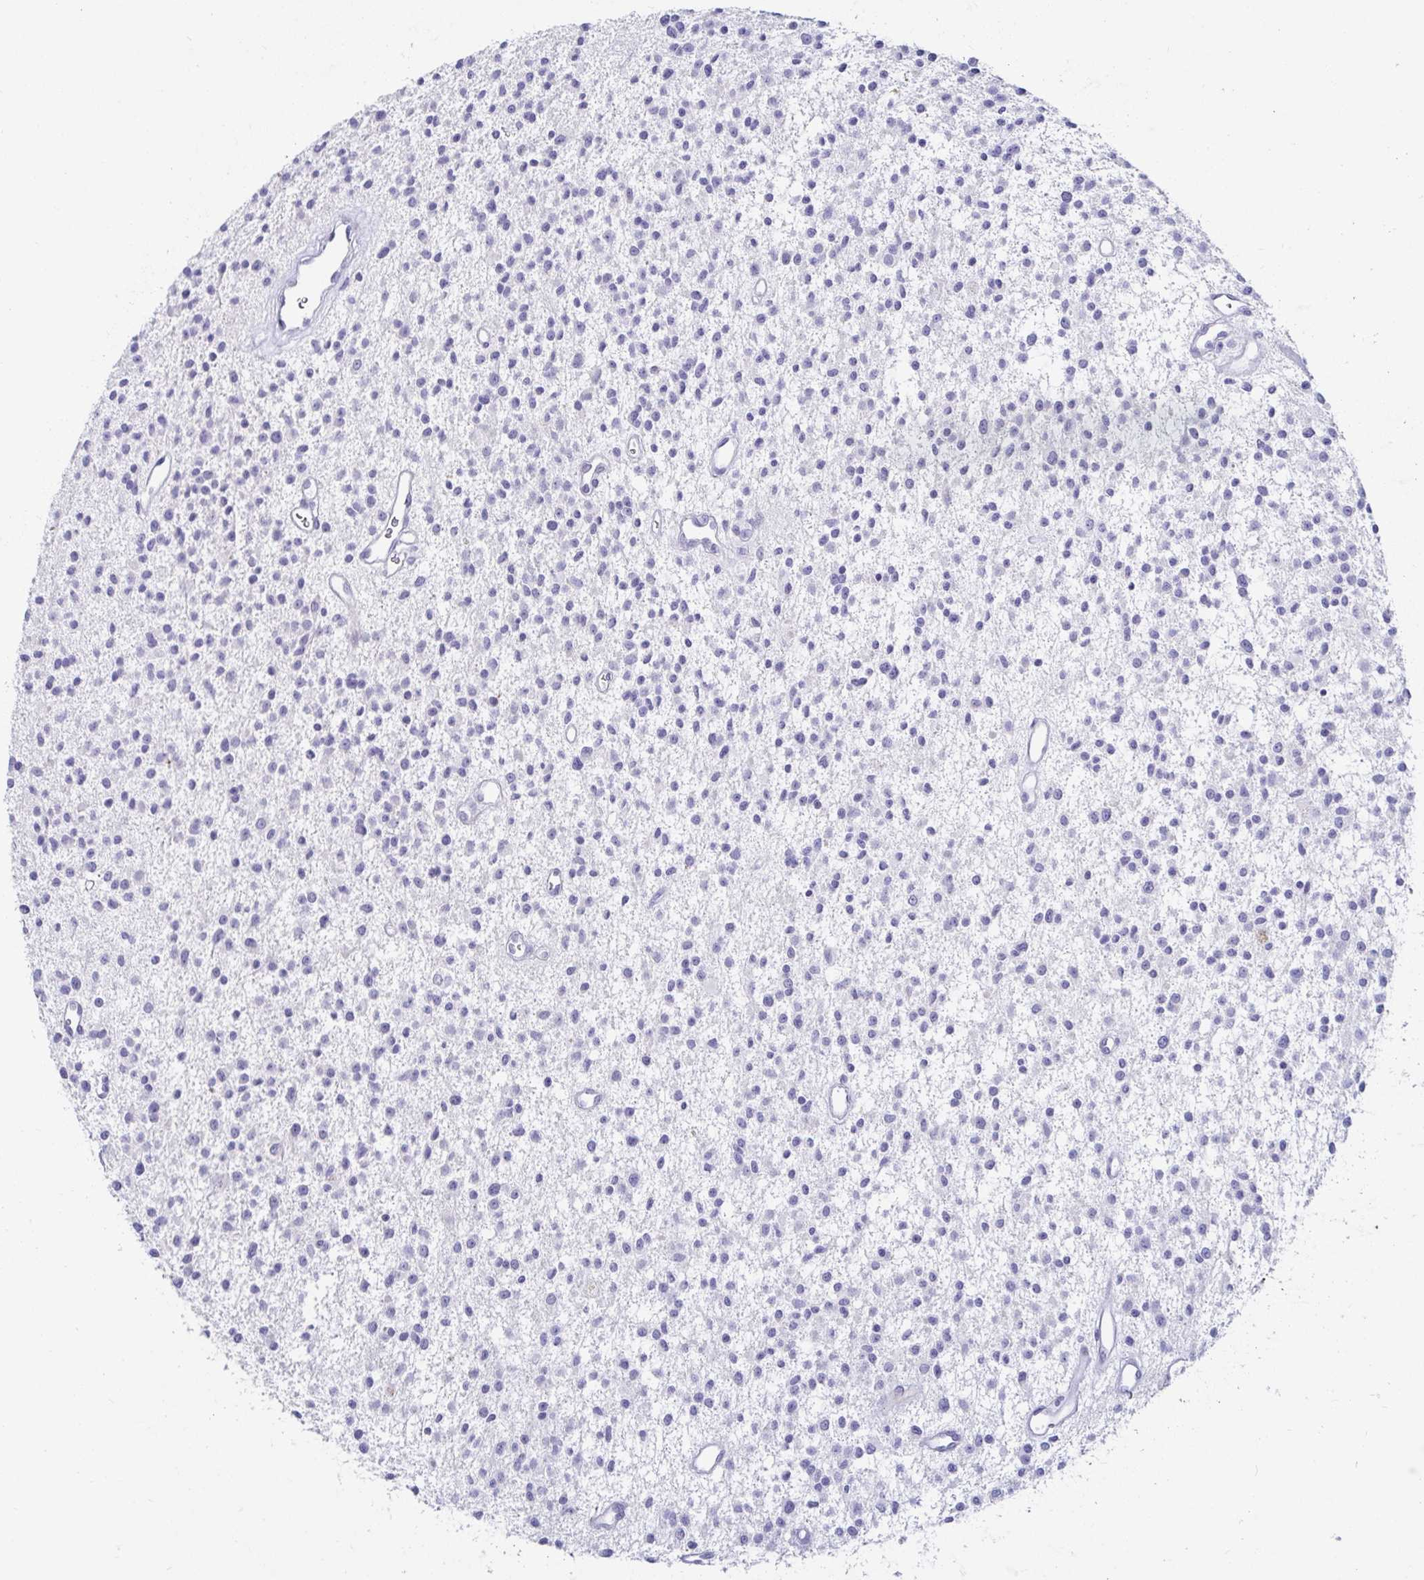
{"staining": {"intensity": "negative", "quantity": "none", "location": "none"}, "tissue": "glioma", "cell_type": "Tumor cells", "image_type": "cancer", "snomed": [{"axis": "morphology", "description": "Glioma, malignant, Low grade"}, {"axis": "topography", "description": "Brain"}], "caption": "Glioma was stained to show a protein in brown. There is no significant positivity in tumor cells.", "gene": "OR10K1", "patient": {"sex": "male", "age": 43}}